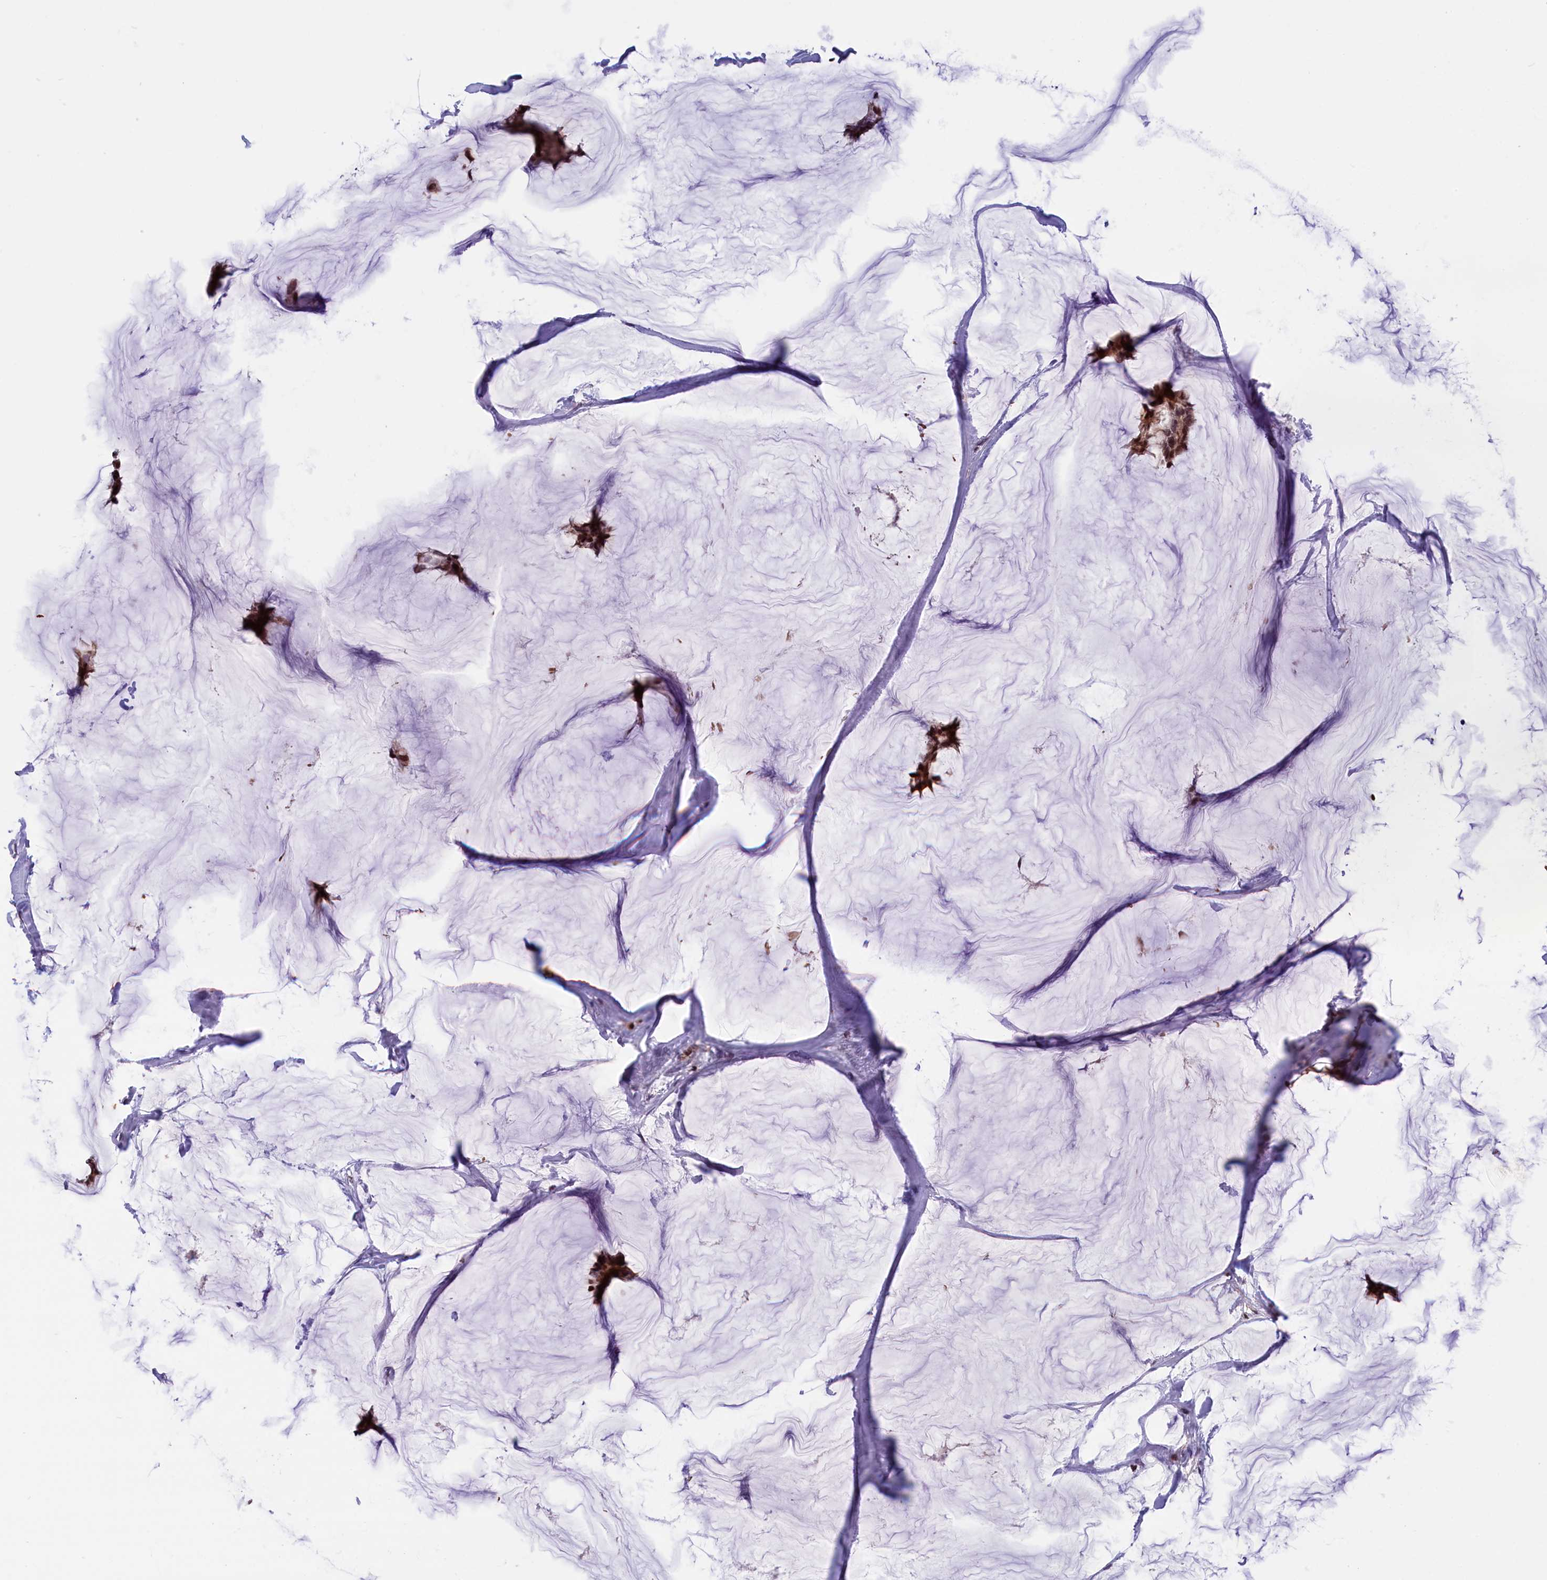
{"staining": {"intensity": "strong", "quantity": ">75%", "location": "nuclear"}, "tissue": "breast cancer", "cell_type": "Tumor cells", "image_type": "cancer", "snomed": [{"axis": "morphology", "description": "Duct carcinoma"}, {"axis": "topography", "description": "Breast"}], "caption": "The image demonstrates immunohistochemical staining of breast intraductal carcinoma. There is strong nuclear staining is present in about >75% of tumor cells.", "gene": "CDYL2", "patient": {"sex": "female", "age": 93}}